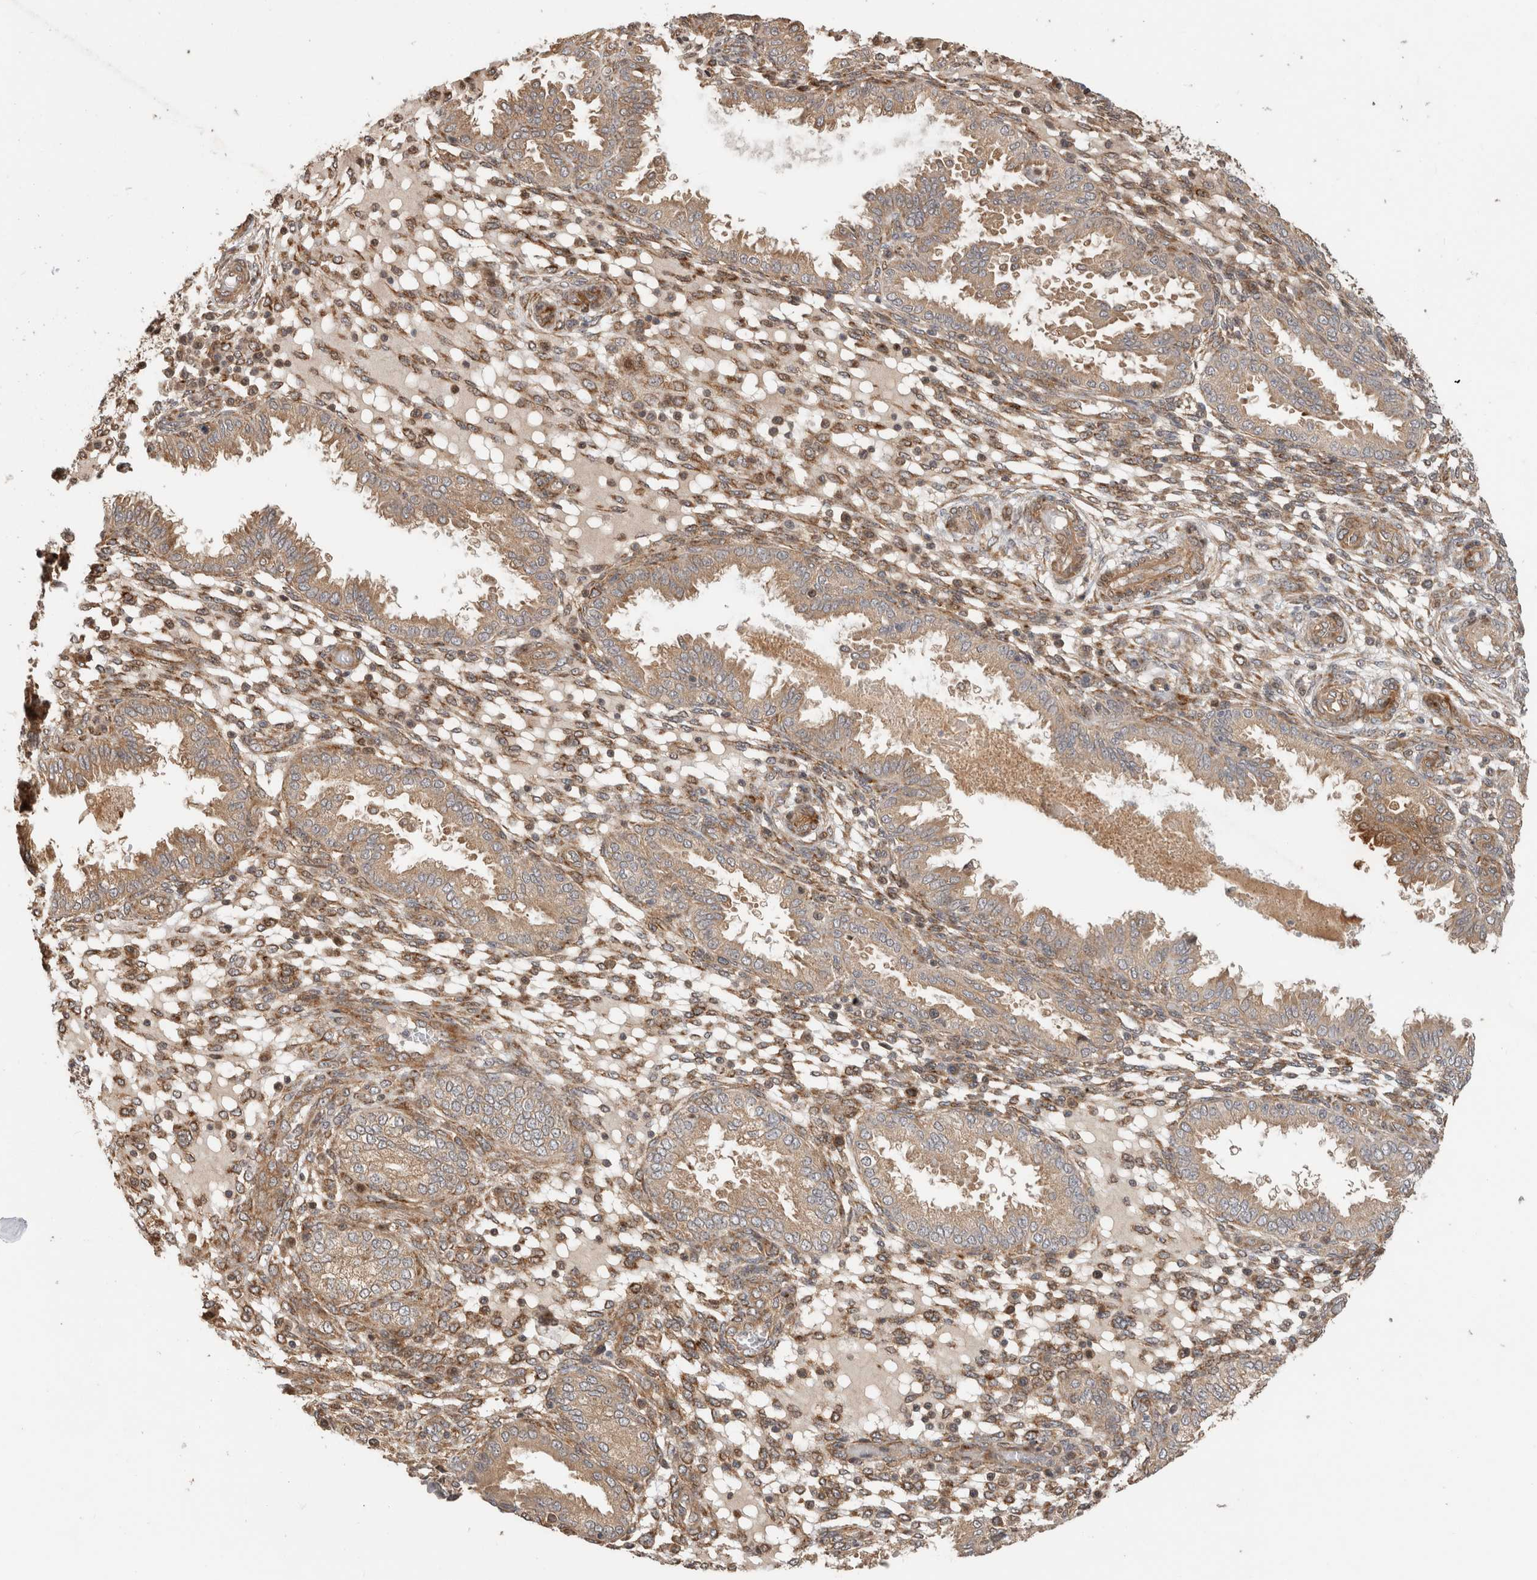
{"staining": {"intensity": "moderate", "quantity": ">75%", "location": "cytoplasmic/membranous"}, "tissue": "endometrium", "cell_type": "Cells in endometrial stroma", "image_type": "normal", "snomed": [{"axis": "morphology", "description": "Normal tissue, NOS"}, {"axis": "topography", "description": "Endometrium"}], "caption": "Immunohistochemistry (IHC) of benign endometrium displays medium levels of moderate cytoplasmic/membranous expression in about >75% of cells in endometrial stroma. Ihc stains the protein of interest in brown and the nuclei are stained blue.", "gene": "PCDHB15", "patient": {"sex": "female", "age": 33}}